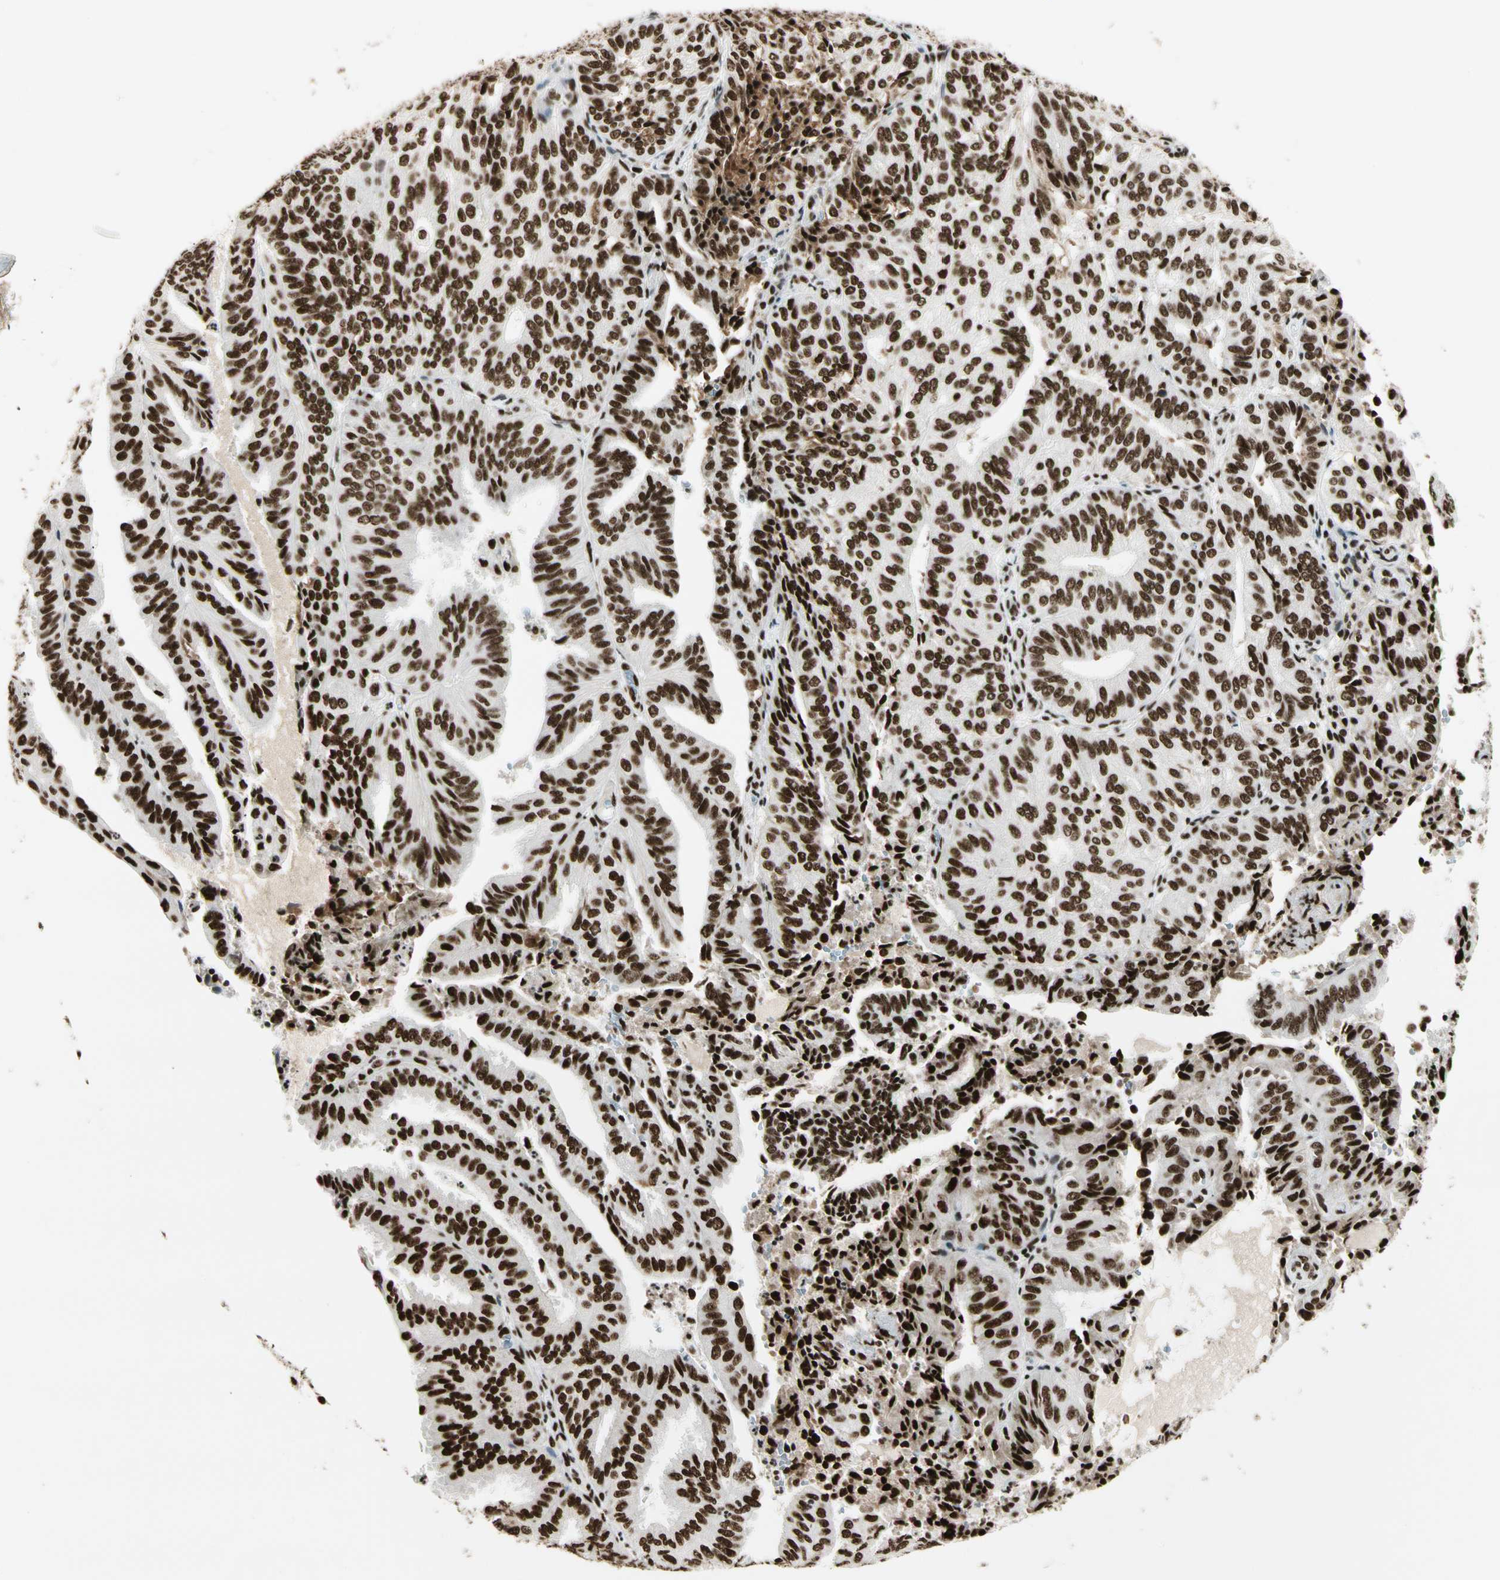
{"staining": {"intensity": "strong", "quantity": ">75%", "location": "nuclear"}, "tissue": "endometrial cancer", "cell_type": "Tumor cells", "image_type": "cancer", "snomed": [{"axis": "morphology", "description": "Adenocarcinoma, NOS"}, {"axis": "topography", "description": "Uterus"}], "caption": "Endometrial cancer was stained to show a protein in brown. There is high levels of strong nuclear expression in about >75% of tumor cells. (brown staining indicates protein expression, while blue staining denotes nuclei).", "gene": "CCAR1", "patient": {"sex": "female", "age": 60}}